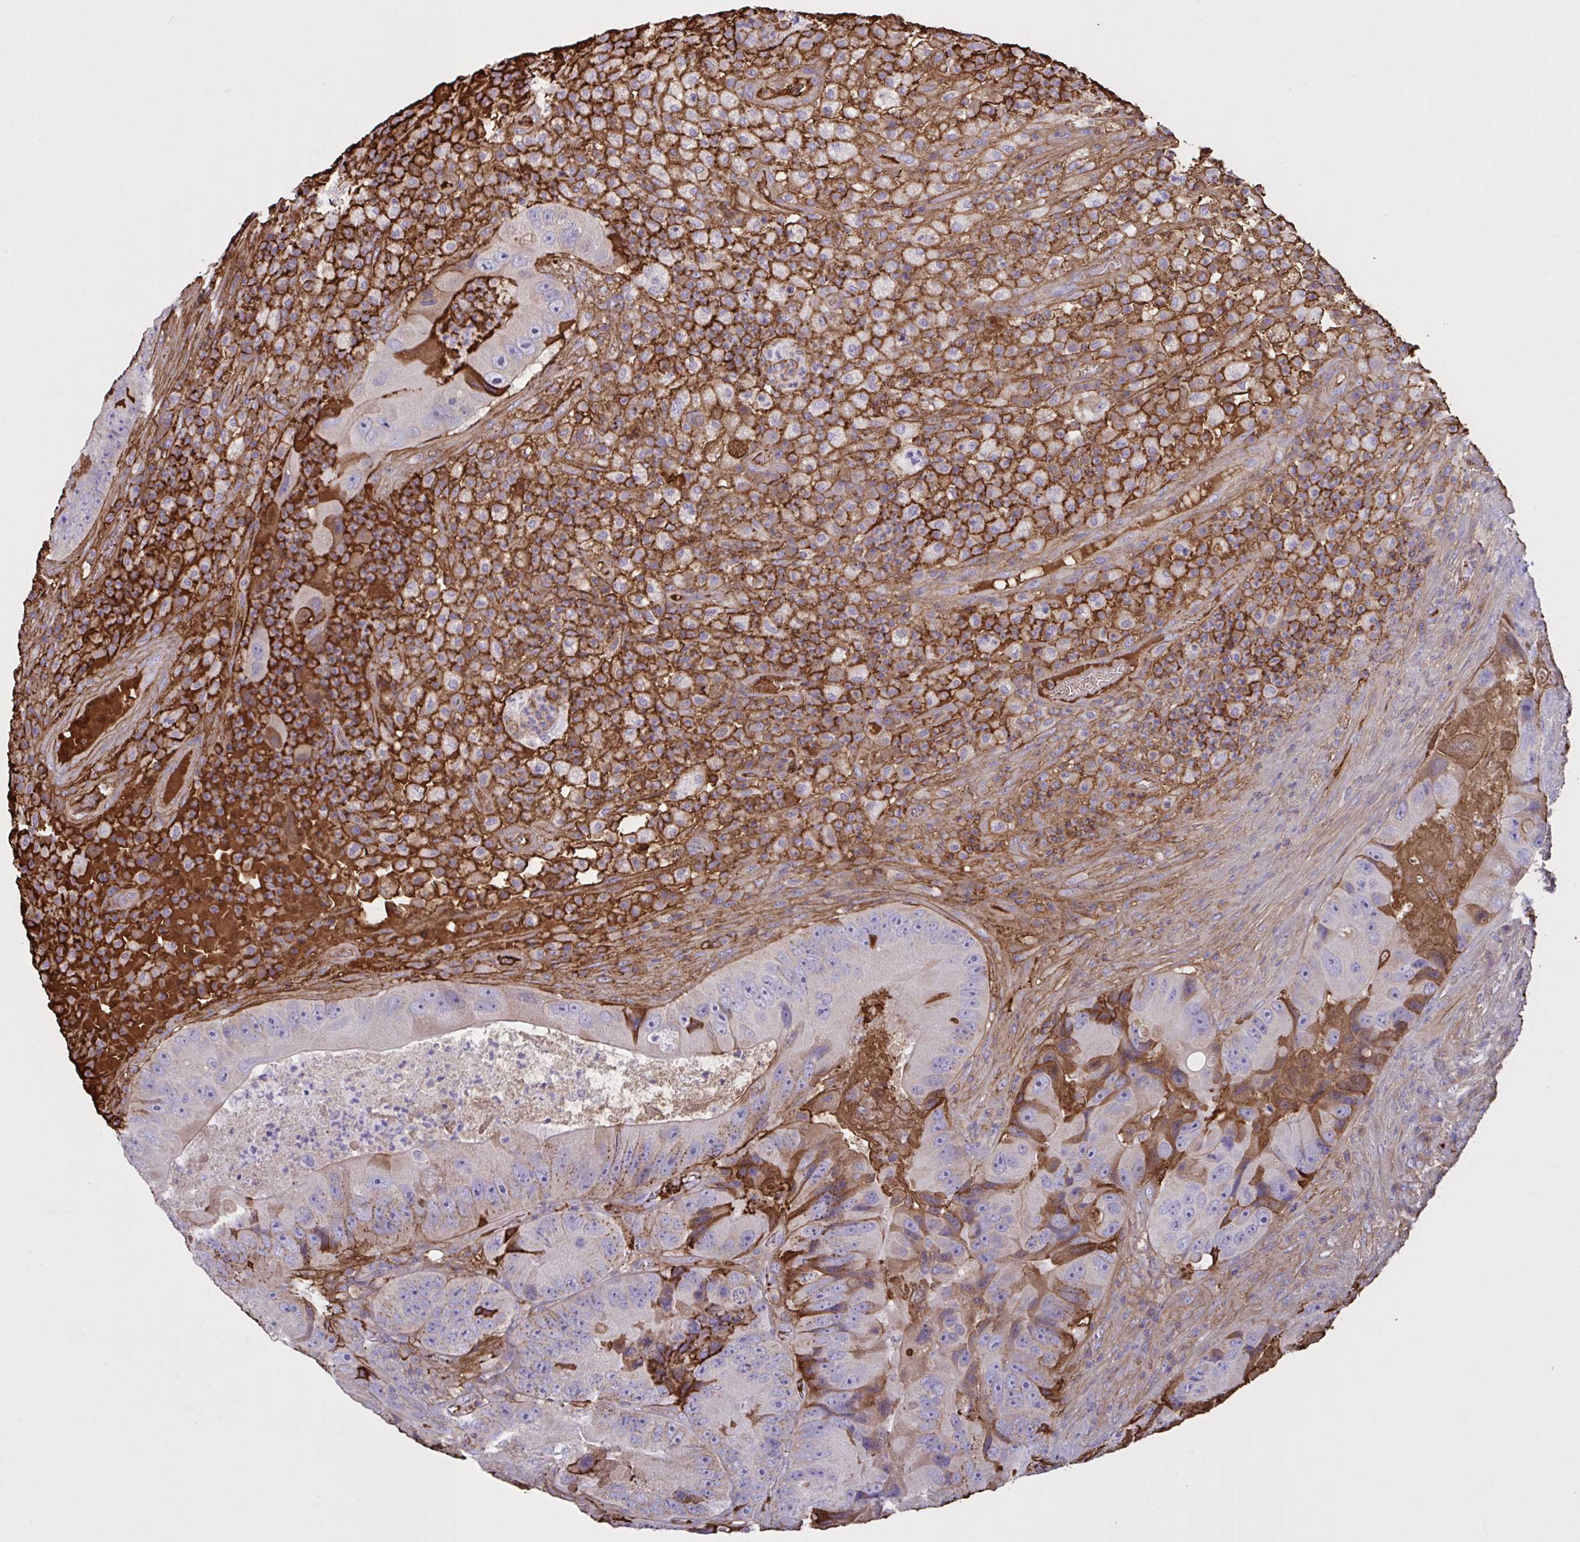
{"staining": {"intensity": "moderate", "quantity": "<25%", "location": "cytoplasmic/membranous"}, "tissue": "colorectal cancer", "cell_type": "Tumor cells", "image_type": "cancer", "snomed": [{"axis": "morphology", "description": "Adenocarcinoma, NOS"}, {"axis": "topography", "description": "Colon"}], "caption": "Immunohistochemistry photomicrograph of colorectal cancer stained for a protein (brown), which displays low levels of moderate cytoplasmic/membranous staining in about <25% of tumor cells.", "gene": "IL1R1", "patient": {"sex": "female", "age": 86}}